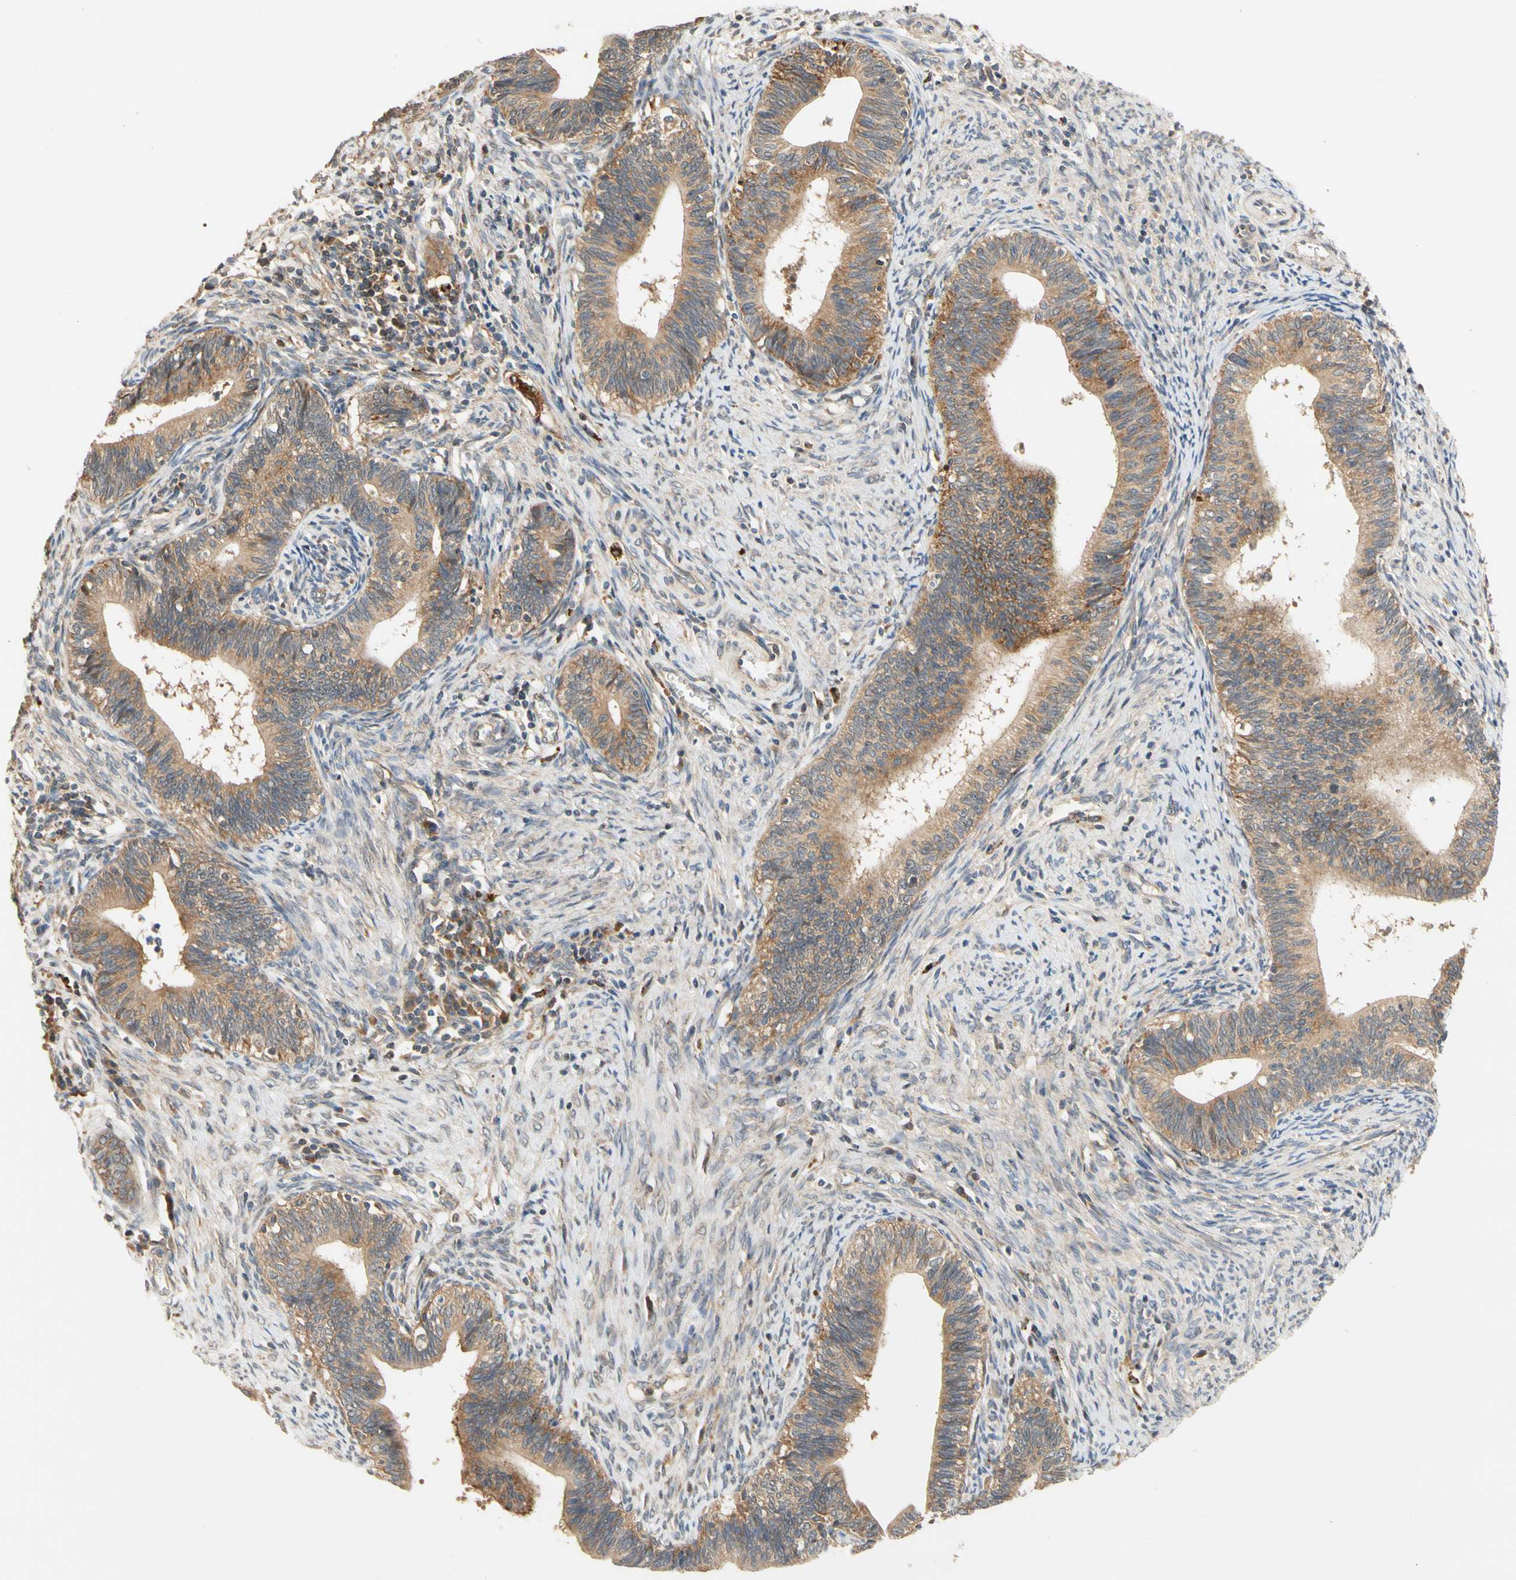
{"staining": {"intensity": "moderate", "quantity": ">75%", "location": "cytoplasmic/membranous"}, "tissue": "cervical cancer", "cell_type": "Tumor cells", "image_type": "cancer", "snomed": [{"axis": "morphology", "description": "Adenocarcinoma, NOS"}, {"axis": "topography", "description": "Cervix"}], "caption": "A micrograph of human adenocarcinoma (cervical) stained for a protein exhibits moderate cytoplasmic/membranous brown staining in tumor cells.", "gene": "ANKHD1", "patient": {"sex": "female", "age": 44}}